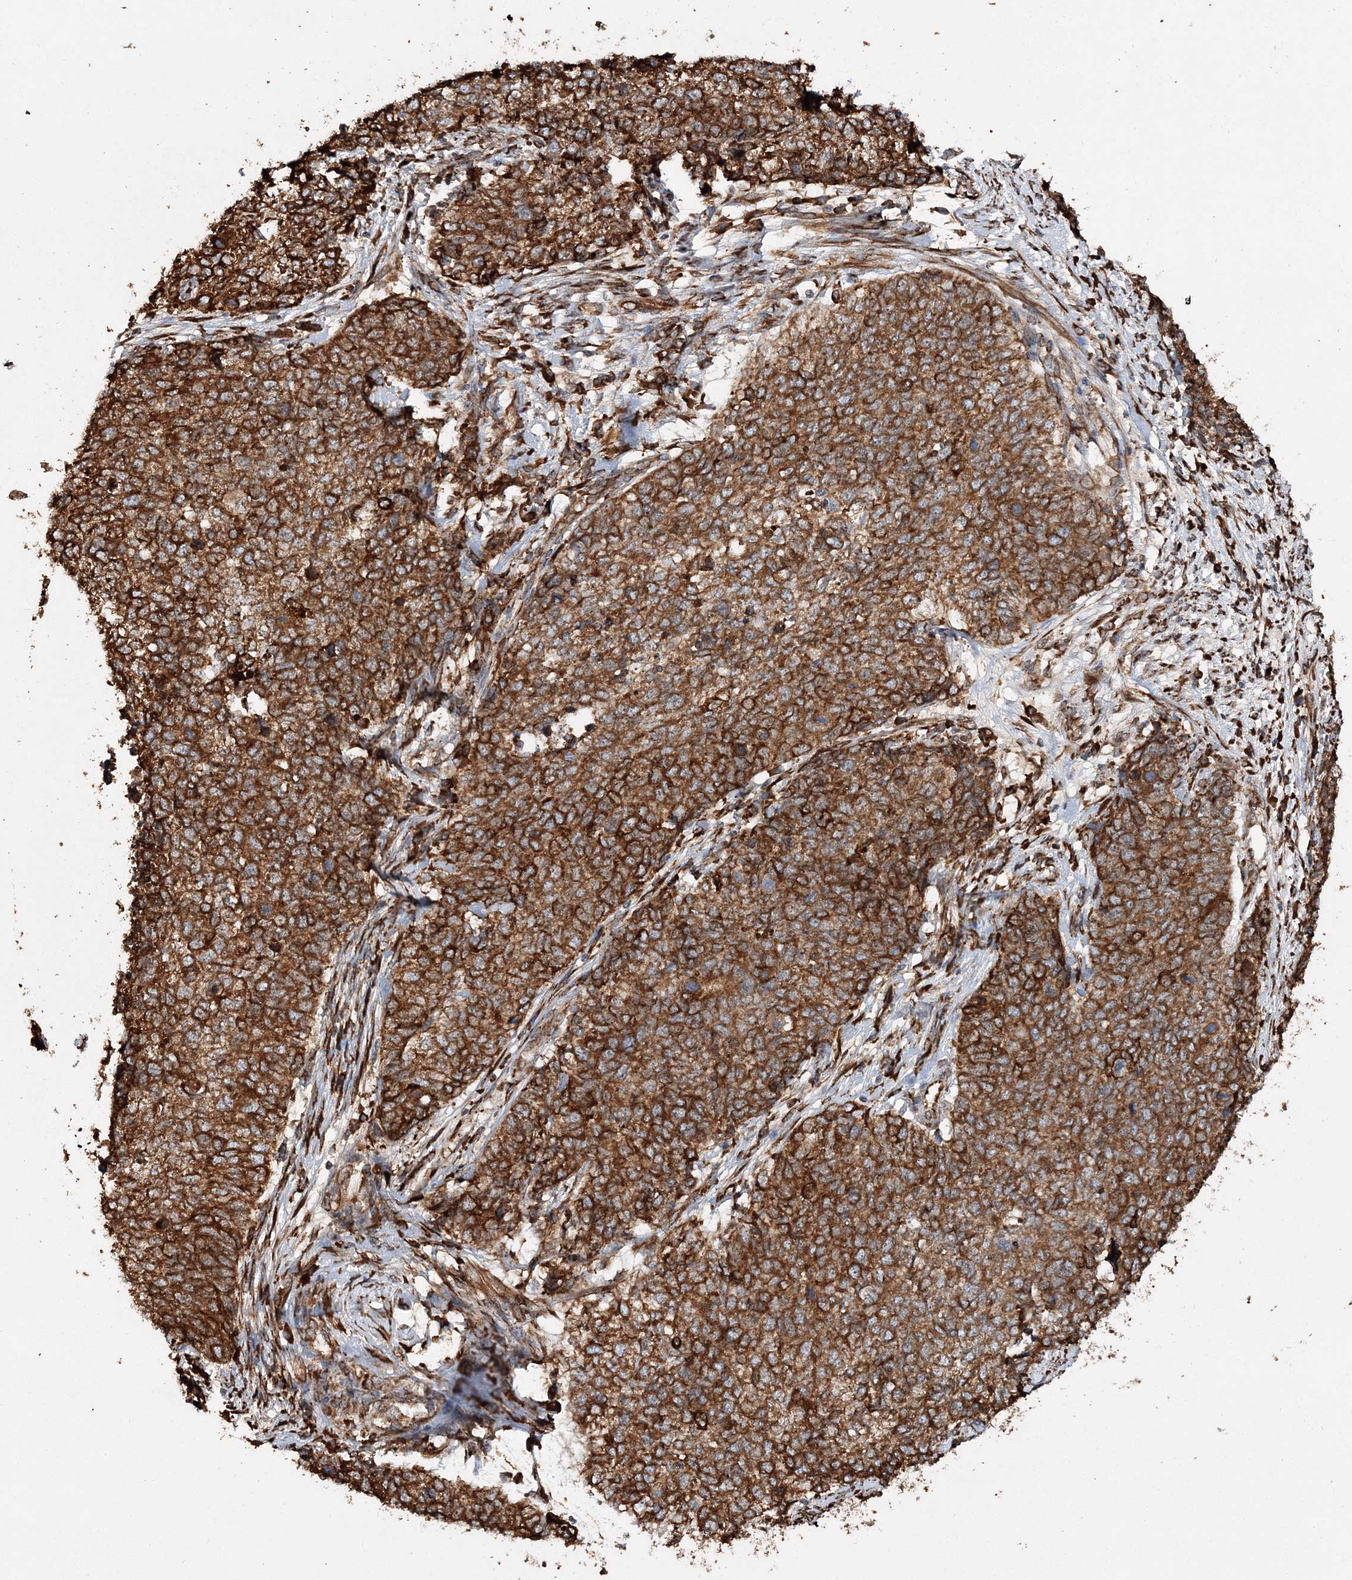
{"staining": {"intensity": "strong", "quantity": ">75%", "location": "cytoplasmic/membranous"}, "tissue": "cervical cancer", "cell_type": "Tumor cells", "image_type": "cancer", "snomed": [{"axis": "morphology", "description": "Squamous cell carcinoma, NOS"}, {"axis": "topography", "description": "Cervix"}], "caption": "The immunohistochemical stain shows strong cytoplasmic/membranous expression in tumor cells of squamous cell carcinoma (cervical) tissue.", "gene": "SCRN3", "patient": {"sex": "female", "age": 63}}